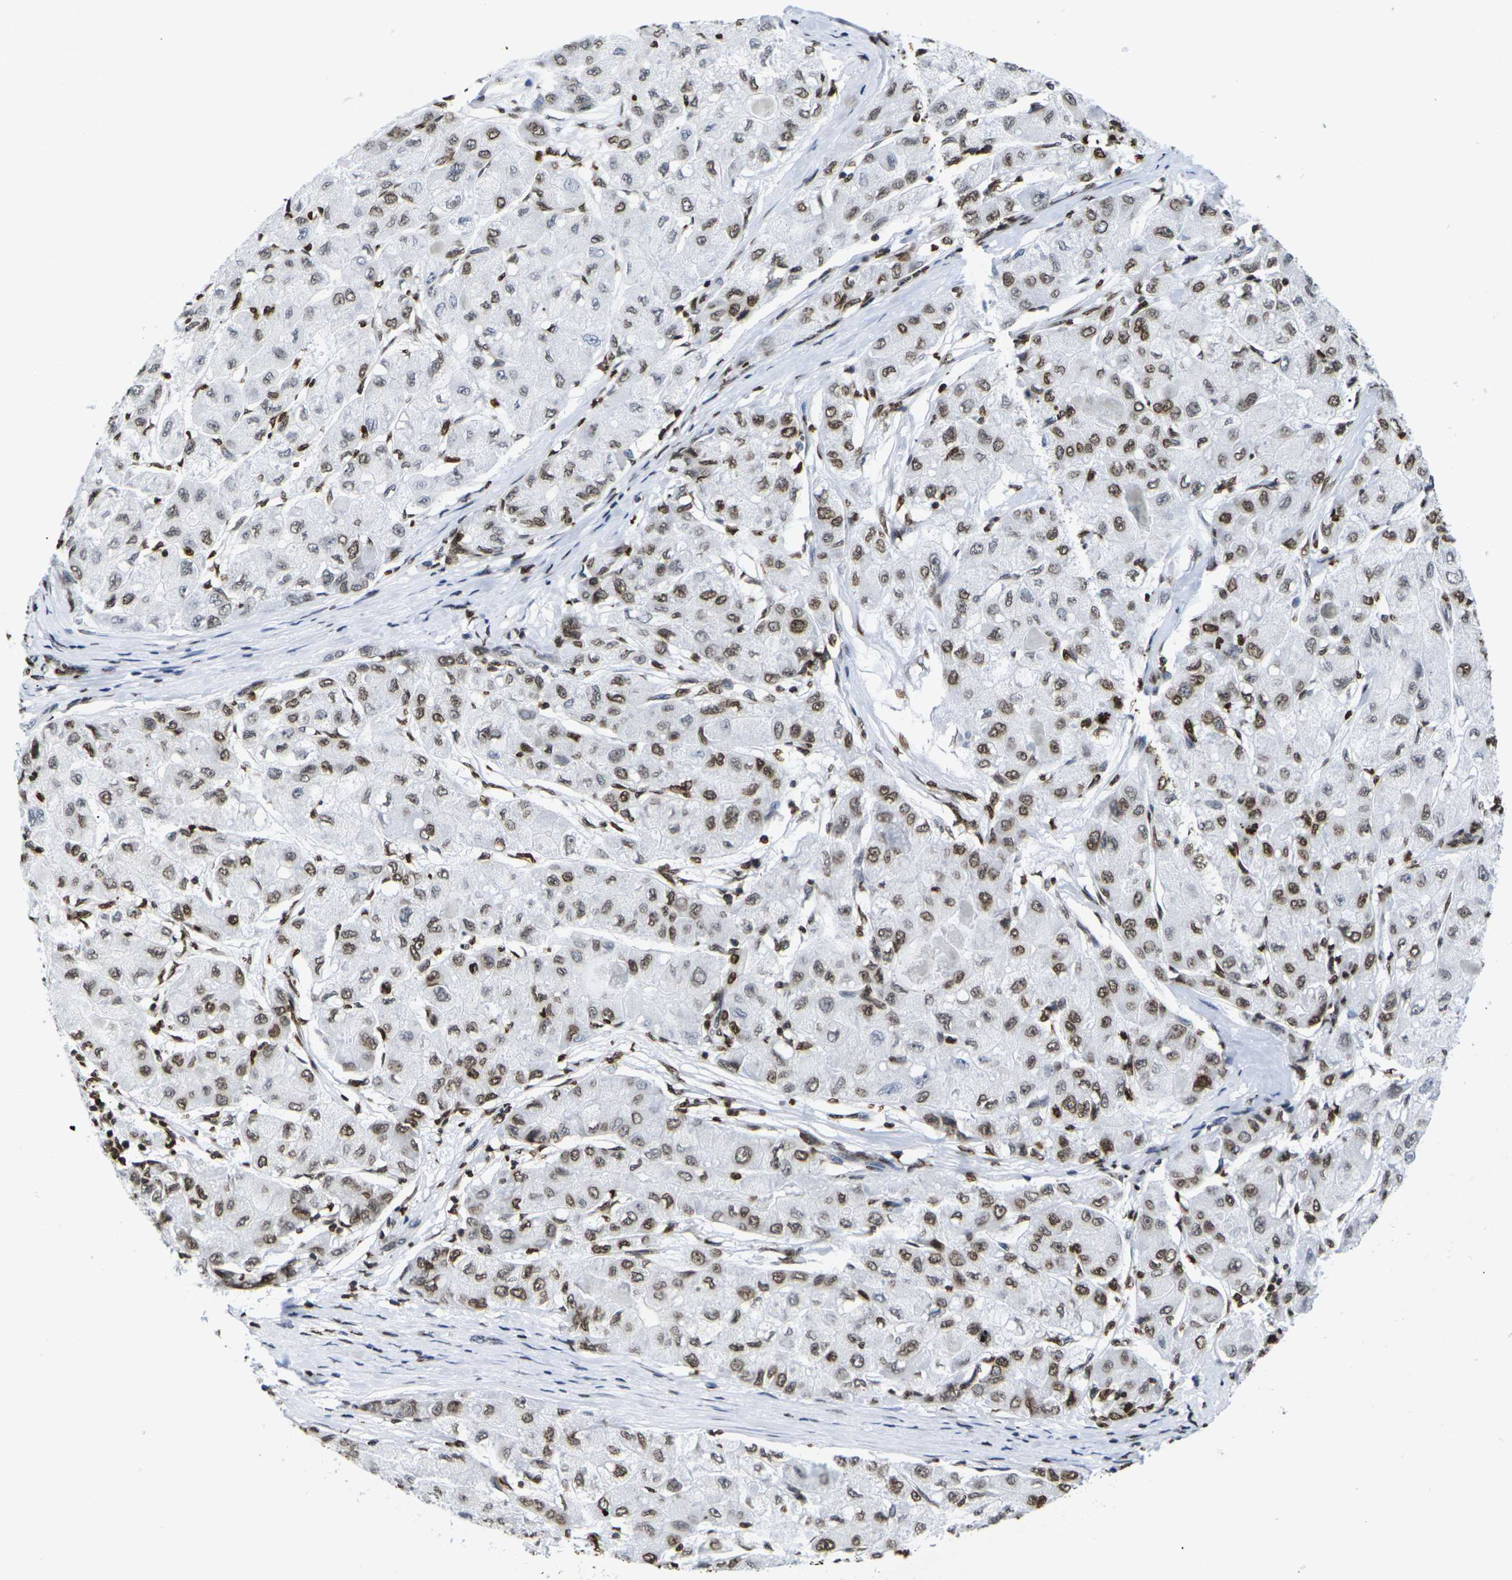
{"staining": {"intensity": "strong", "quantity": "<25%", "location": "cytoplasmic/membranous,nuclear"}, "tissue": "liver cancer", "cell_type": "Tumor cells", "image_type": "cancer", "snomed": [{"axis": "morphology", "description": "Carcinoma, Hepatocellular, NOS"}, {"axis": "topography", "description": "Liver"}], "caption": "This histopathology image shows immunohistochemistry staining of human hepatocellular carcinoma (liver), with medium strong cytoplasmic/membranous and nuclear positivity in approximately <25% of tumor cells.", "gene": "H2AC21", "patient": {"sex": "male", "age": 80}}